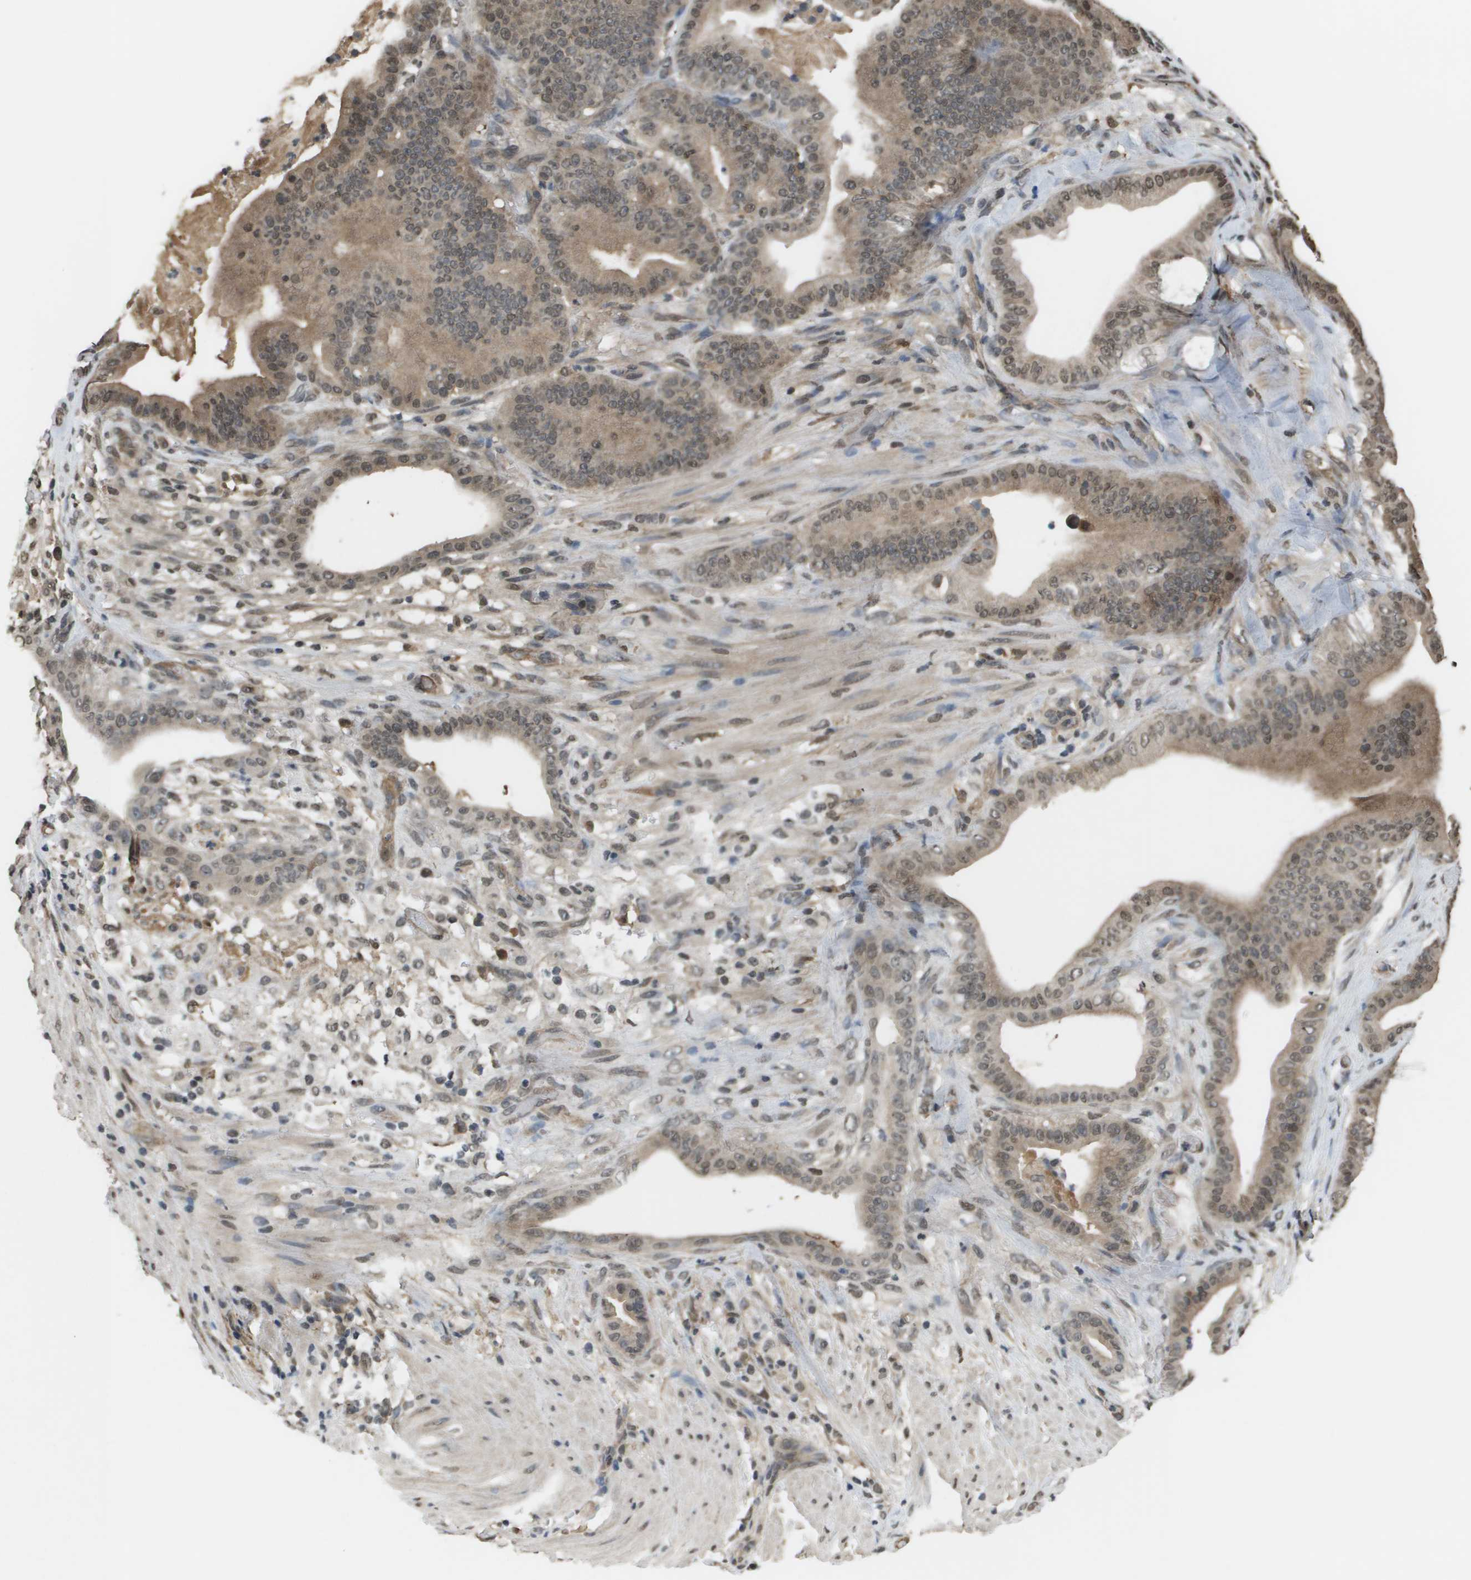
{"staining": {"intensity": "moderate", "quantity": ">75%", "location": "cytoplasmic/membranous,nuclear"}, "tissue": "pancreatic cancer", "cell_type": "Tumor cells", "image_type": "cancer", "snomed": [{"axis": "morphology", "description": "Adenocarcinoma, NOS"}, {"axis": "topography", "description": "Pancreas"}], "caption": "Immunohistochemistry (IHC) image of pancreatic cancer stained for a protein (brown), which shows medium levels of moderate cytoplasmic/membranous and nuclear expression in approximately >75% of tumor cells.", "gene": "NDRG2", "patient": {"sex": "male", "age": 63}}